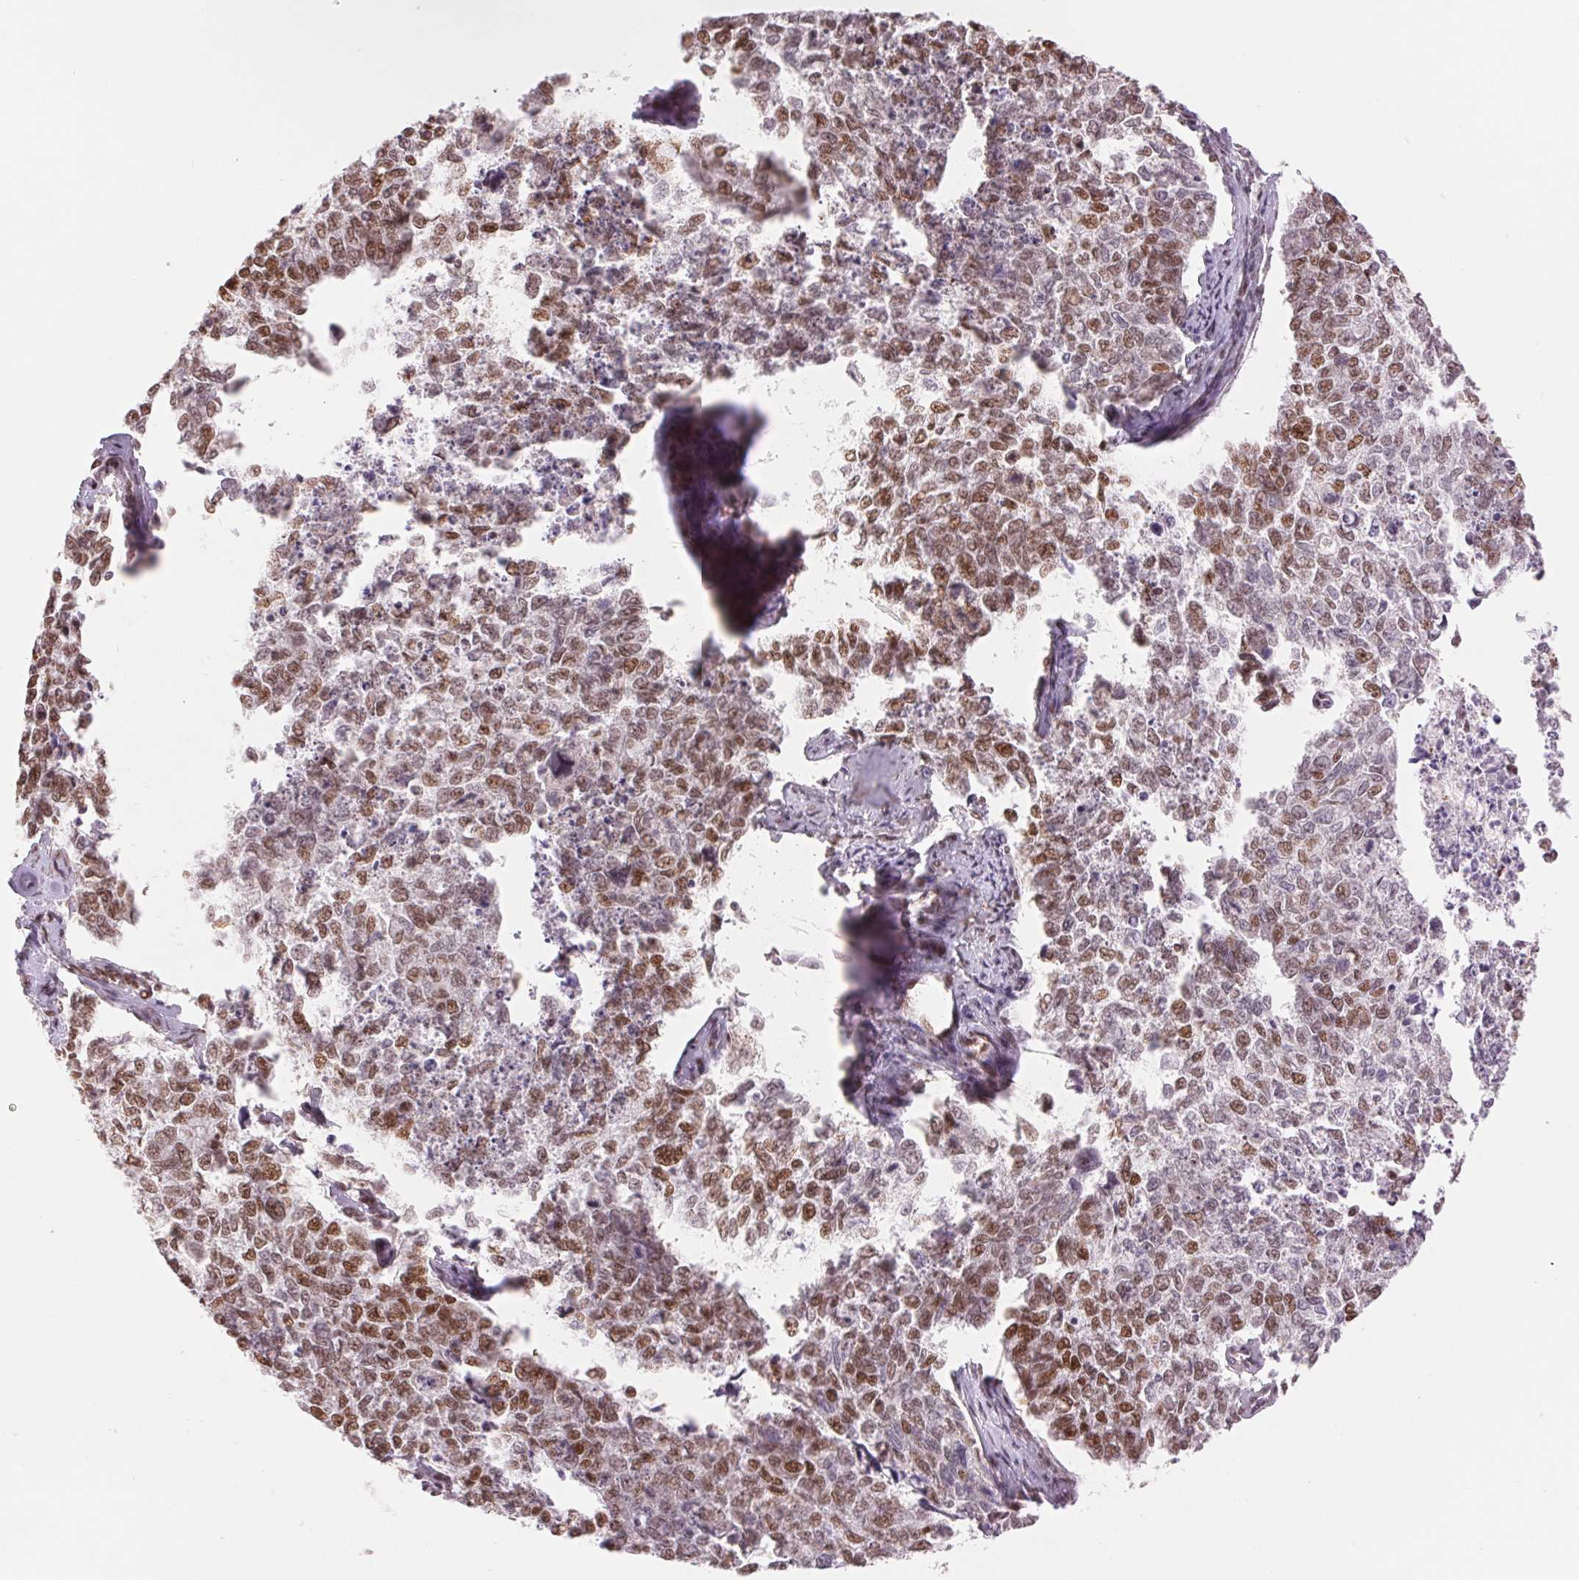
{"staining": {"intensity": "moderate", "quantity": "25%-75%", "location": "nuclear"}, "tissue": "cervical cancer", "cell_type": "Tumor cells", "image_type": "cancer", "snomed": [{"axis": "morphology", "description": "Adenocarcinoma, NOS"}, {"axis": "topography", "description": "Cervix"}], "caption": "A photomicrograph showing moderate nuclear positivity in about 25%-75% of tumor cells in cervical adenocarcinoma, as visualized by brown immunohistochemical staining.", "gene": "SREK1", "patient": {"sex": "female", "age": 63}}